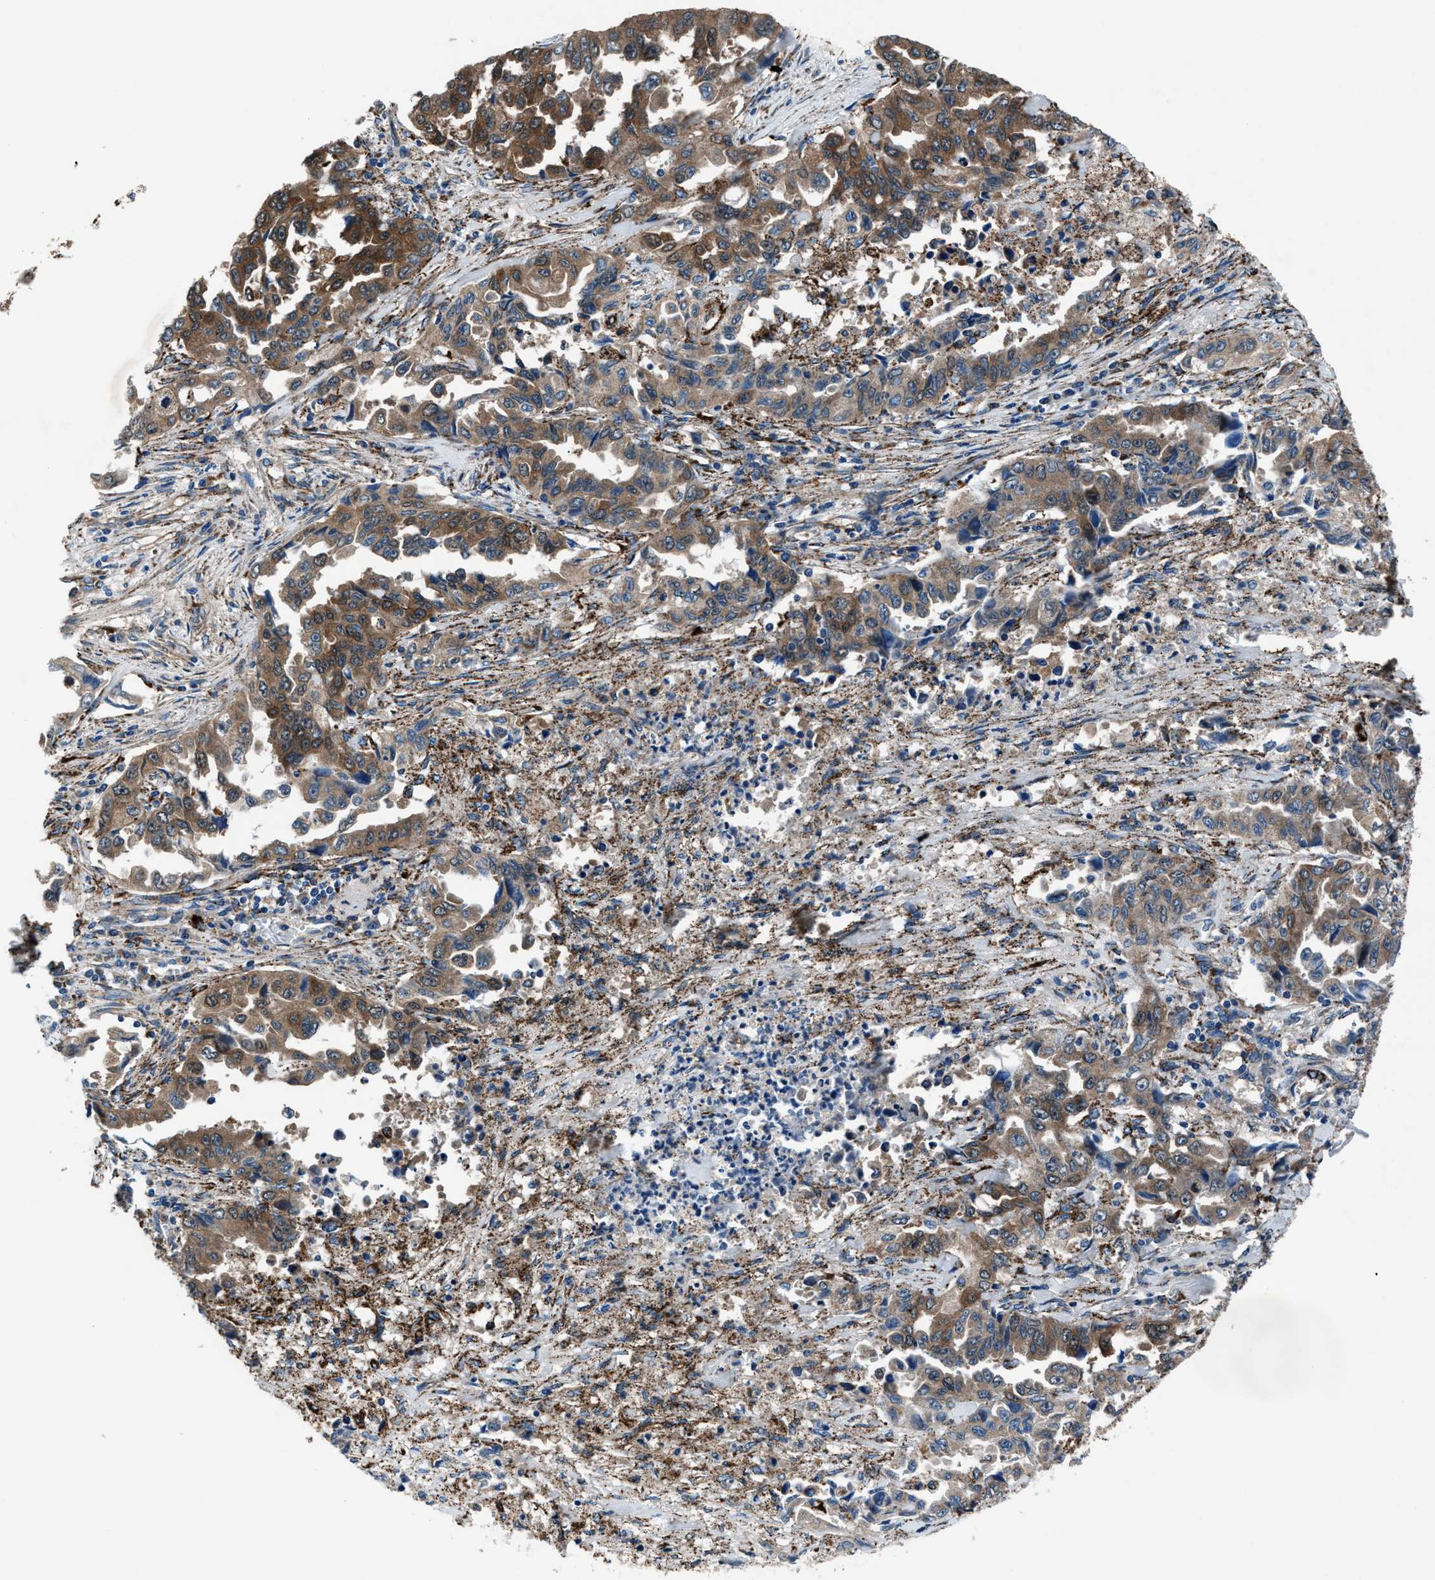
{"staining": {"intensity": "moderate", "quantity": ">75%", "location": "cytoplasmic/membranous"}, "tissue": "lung cancer", "cell_type": "Tumor cells", "image_type": "cancer", "snomed": [{"axis": "morphology", "description": "Adenocarcinoma, NOS"}, {"axis": "topography", "description": "Lung"}], "caption": "Moderate cytoplasmic/membranous positivity is seen in approximately >75% of tumor cells in lung cancer.", "gene": "PRTFDC1", "patient": {"sex": "female", "age": 51}}